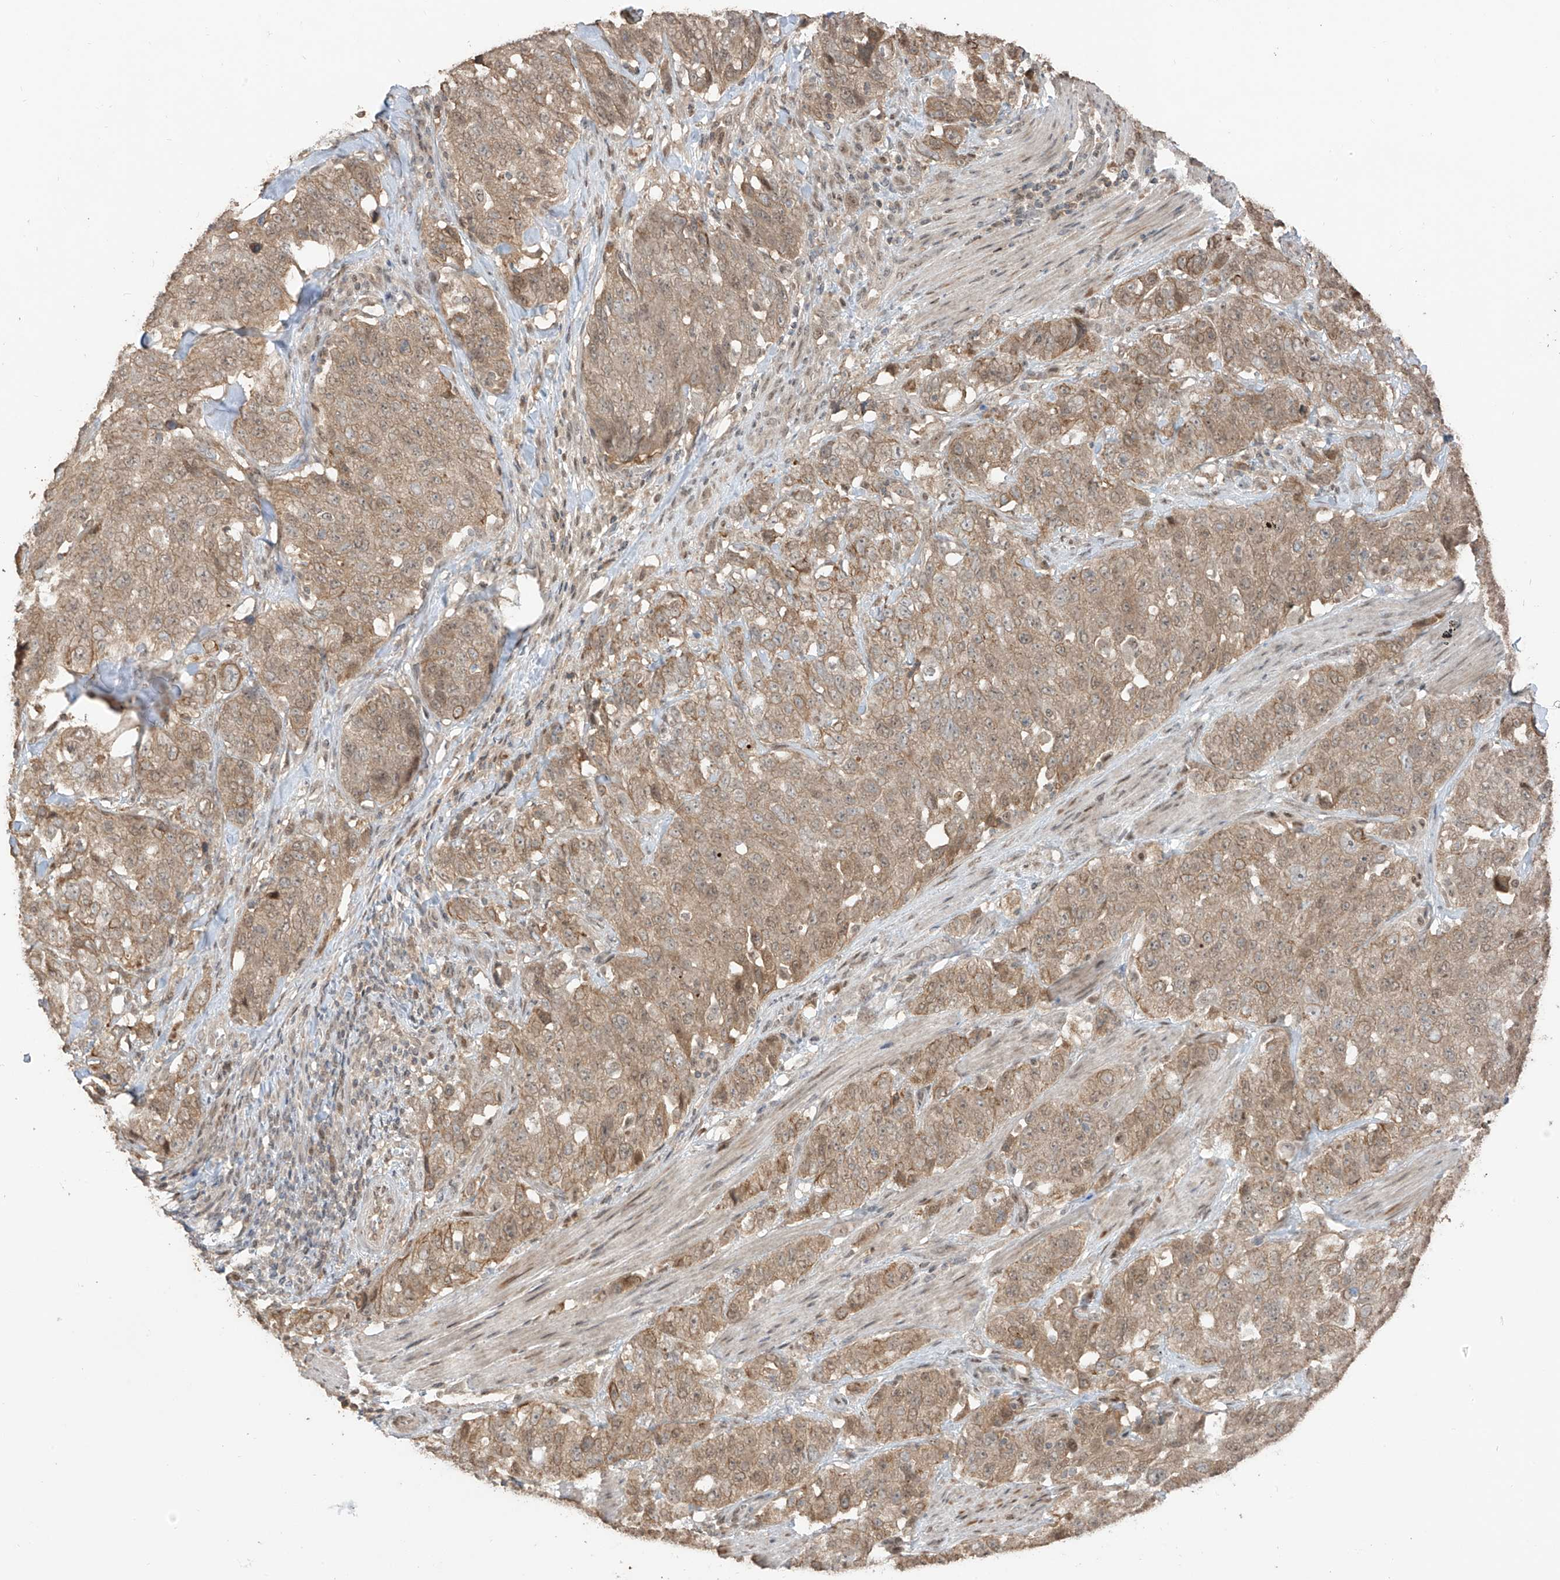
{"staining": {"intensity": "weak", "quantity": ">75%", "location": "cytoplasmic/membranous"}, "tissue": "stomach cancer", "cell_type": "Tumor cells", "image_type": "cancer", "snomed": [{"axis": "morphology", "description": "Adenocarcinoma, NOS"}, {"axis": "topography", "description": "Stomach"}], "caption": "Immunohistochemistry of human stomach adenocarcinoma shows low levels of weak cytoplasmic/membranous staining in about >75% of tumor cells. The staining was performed using DAB (3,3'-diaminobenzidine), with brown indicating positive protein expression. Nuclei are stained blue with hematoxylin.", "gene": "COLGALT2", "patient": {"sex": "male", "age": 48}}